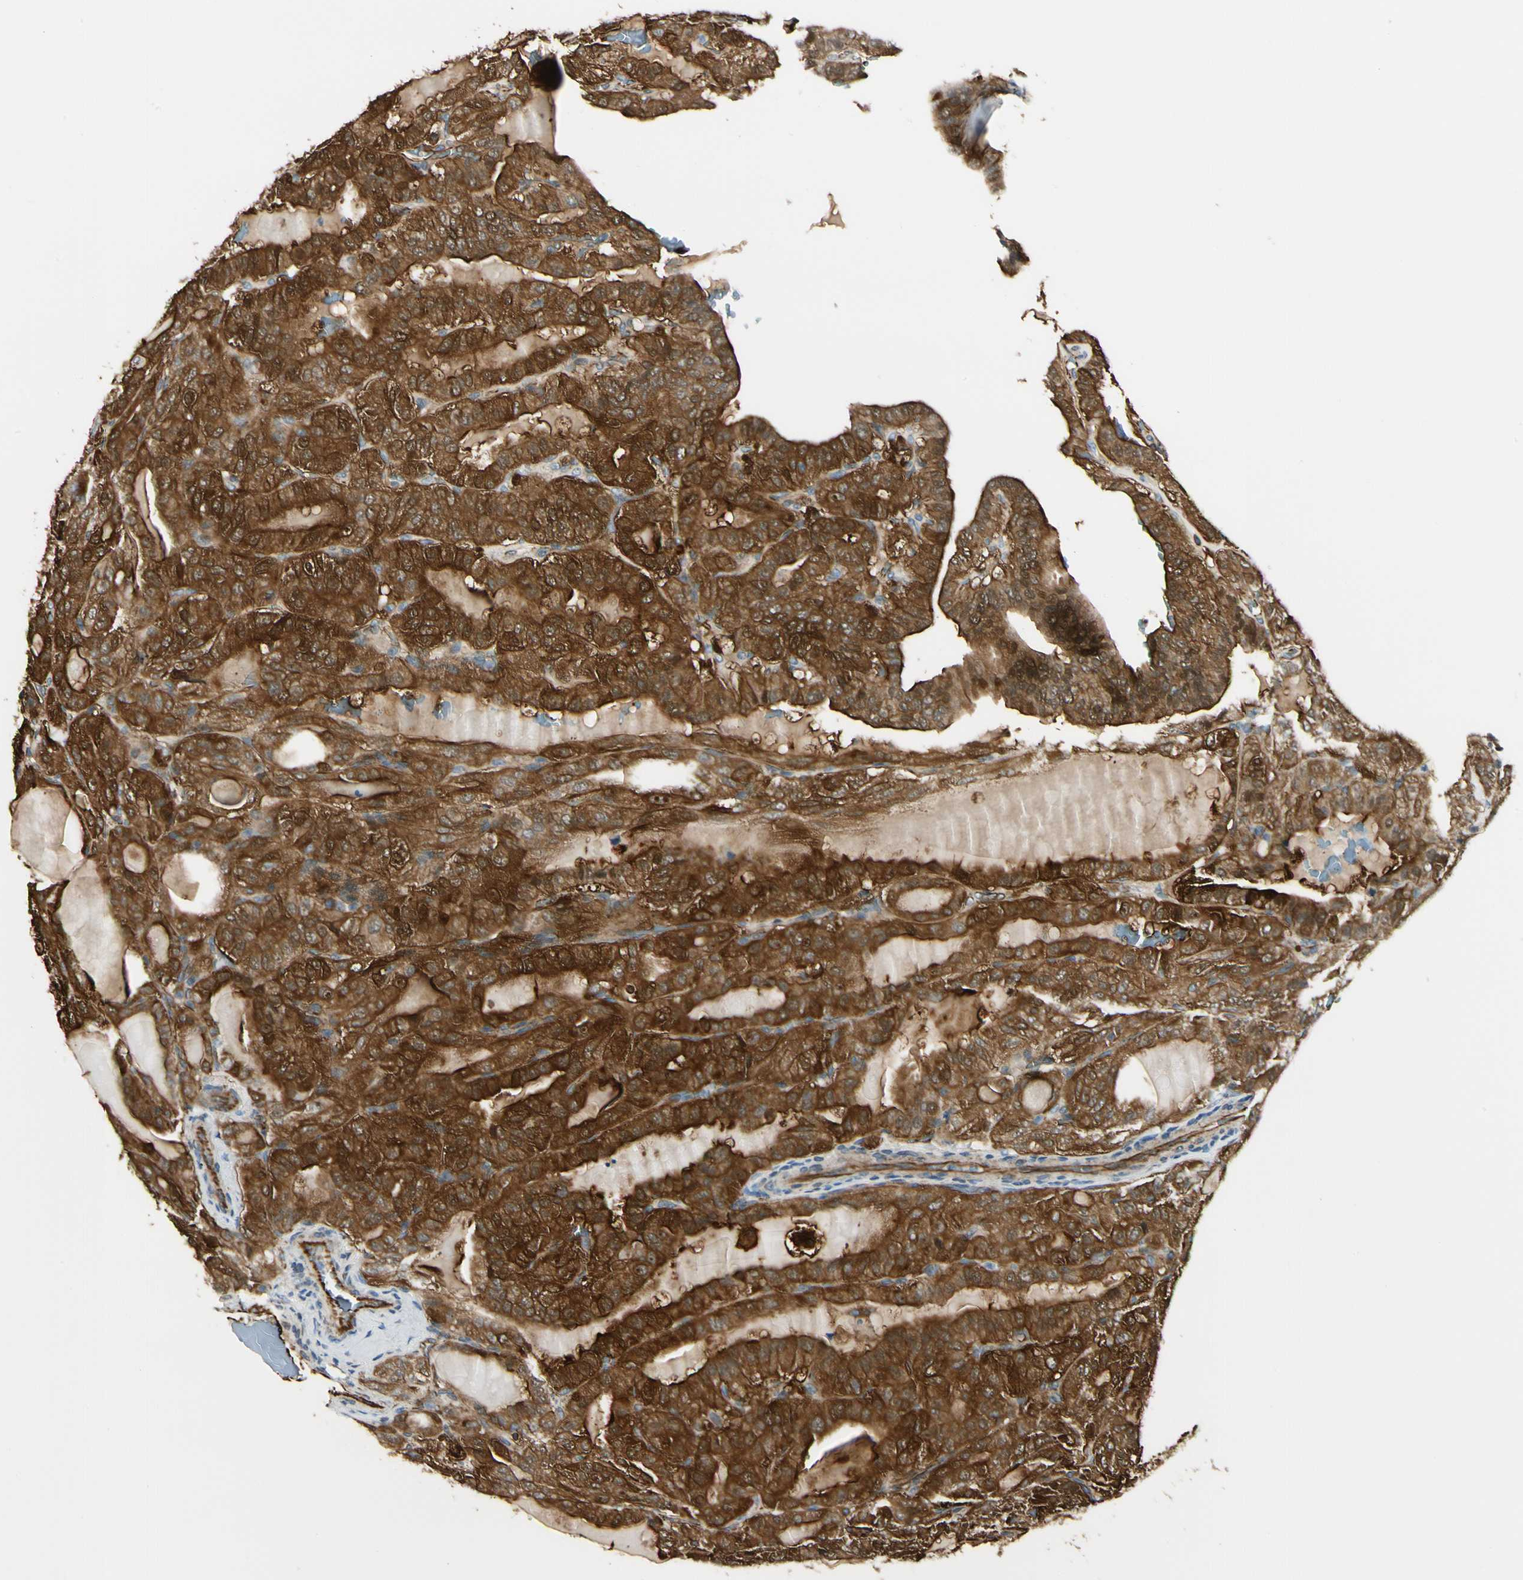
{"staining": {"intensity": "strong", "quantity": ">75%", "location": "cytoplasmic/membranous,nuclear"}, "tissue": "thyroid cancer", "cell_type": "Tumor cells", "image_type": "cancer", "snomed": [{"axis": "morphology", "description": "Papillary adenocarcinoma, NOS"}, {"axis": "topography", "description": "Thyroid gland"}], "caption": "Protein expression analysis of human thyroid papillary adenocarcinoma reveals strong cytoplasmic/membranous and nuclear expression in about >75% of tumor cells. (IHC, brightfield microscopy, high magnification).", "gene": "FTH1", "patient": {"sex": "male", "age": 77}}